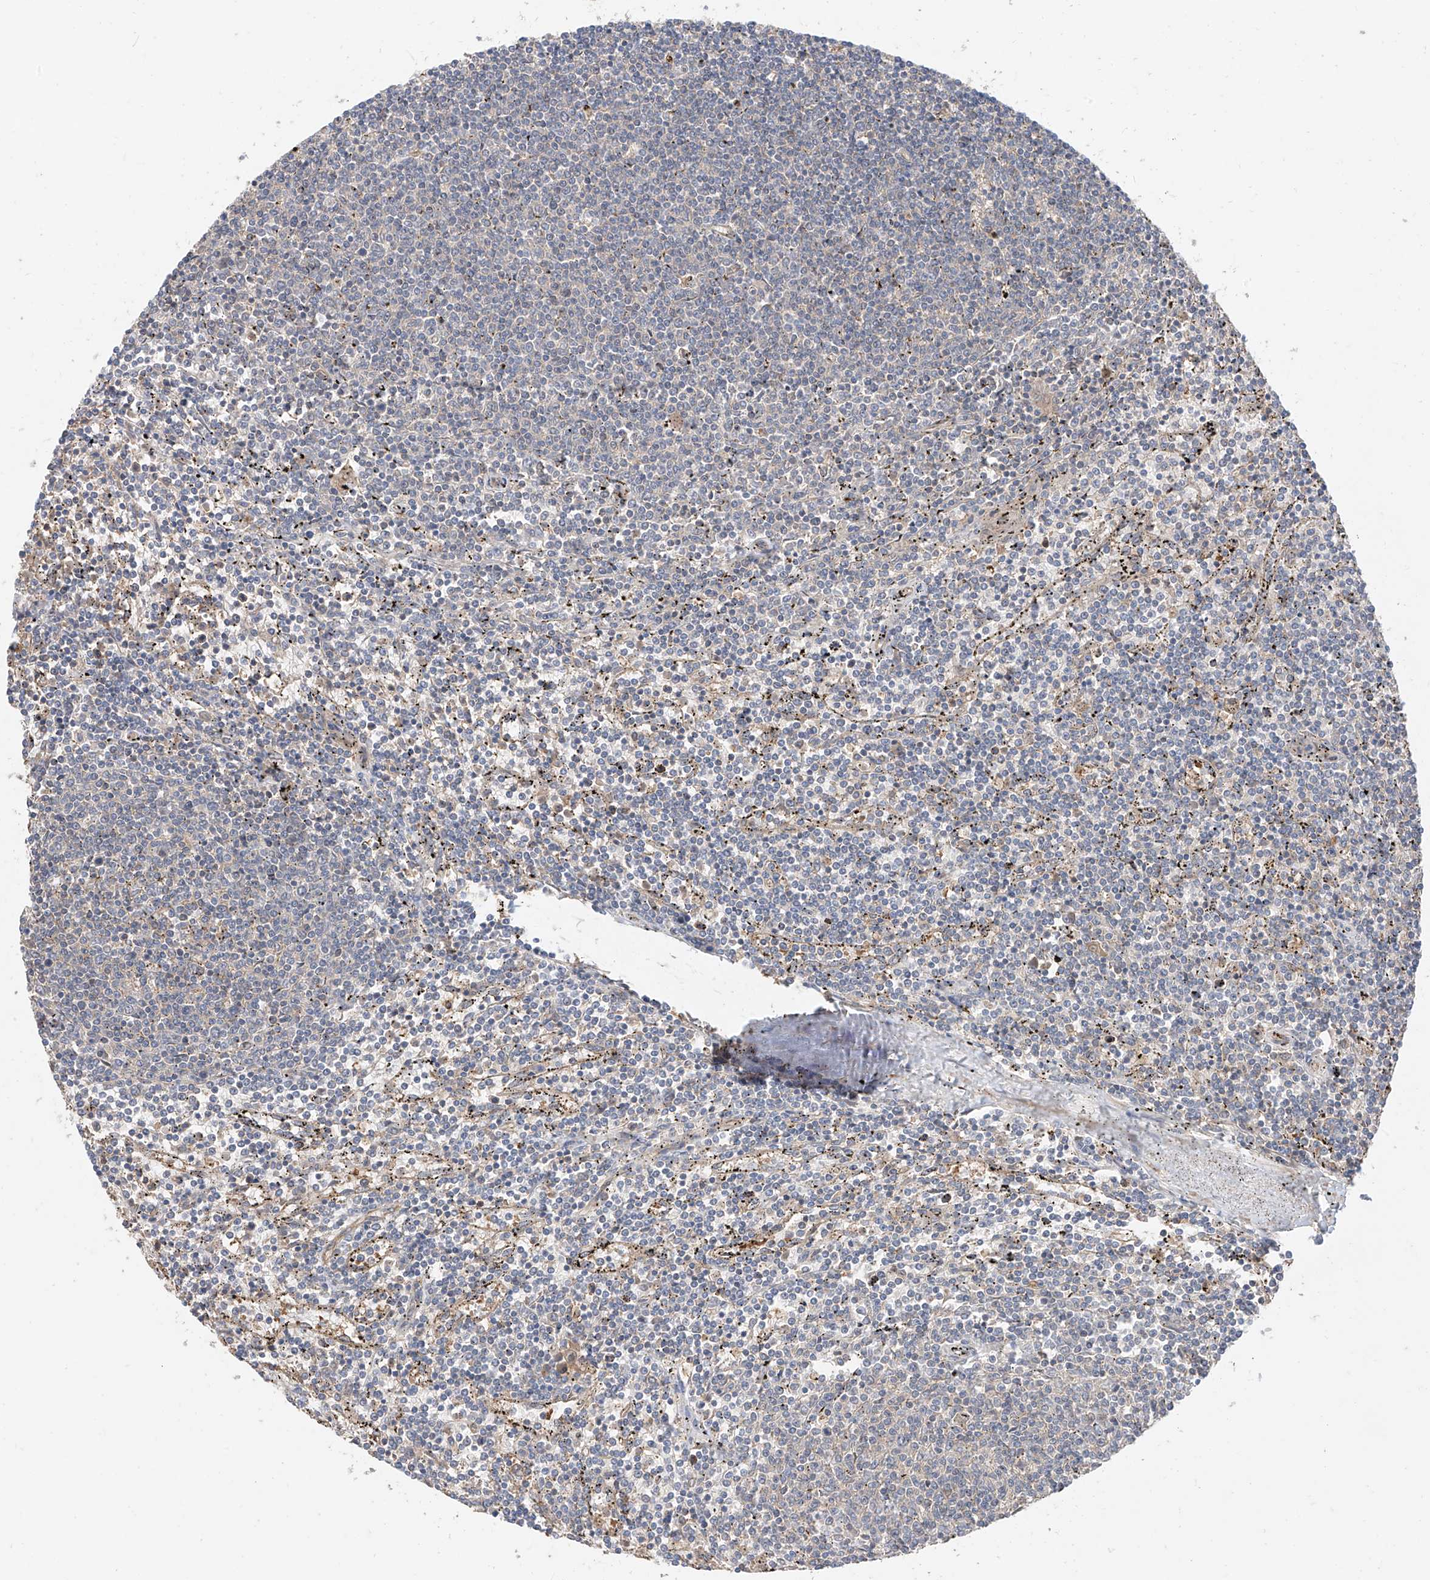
{"staining": {"intensity": "negative", "quantity": "none", "location": "none"}, "tissue": "lymphoma", "cell_type": "Tumor cells", "image_type": "cancer", "snomed": [{"axis": "morphology", "description": "Malignant lymphoma, non-Hodgkin's type, Low grade"}, {"axis": "topography", "description": "Spleen"}], "caption": "The histopathology image exhibits no staining of tumor cells in low-grade malignant lymphoma, non-Hodgkin's type.", "gene": "CACNA2D4", "patient": {"sex": "female", "age": 50}}